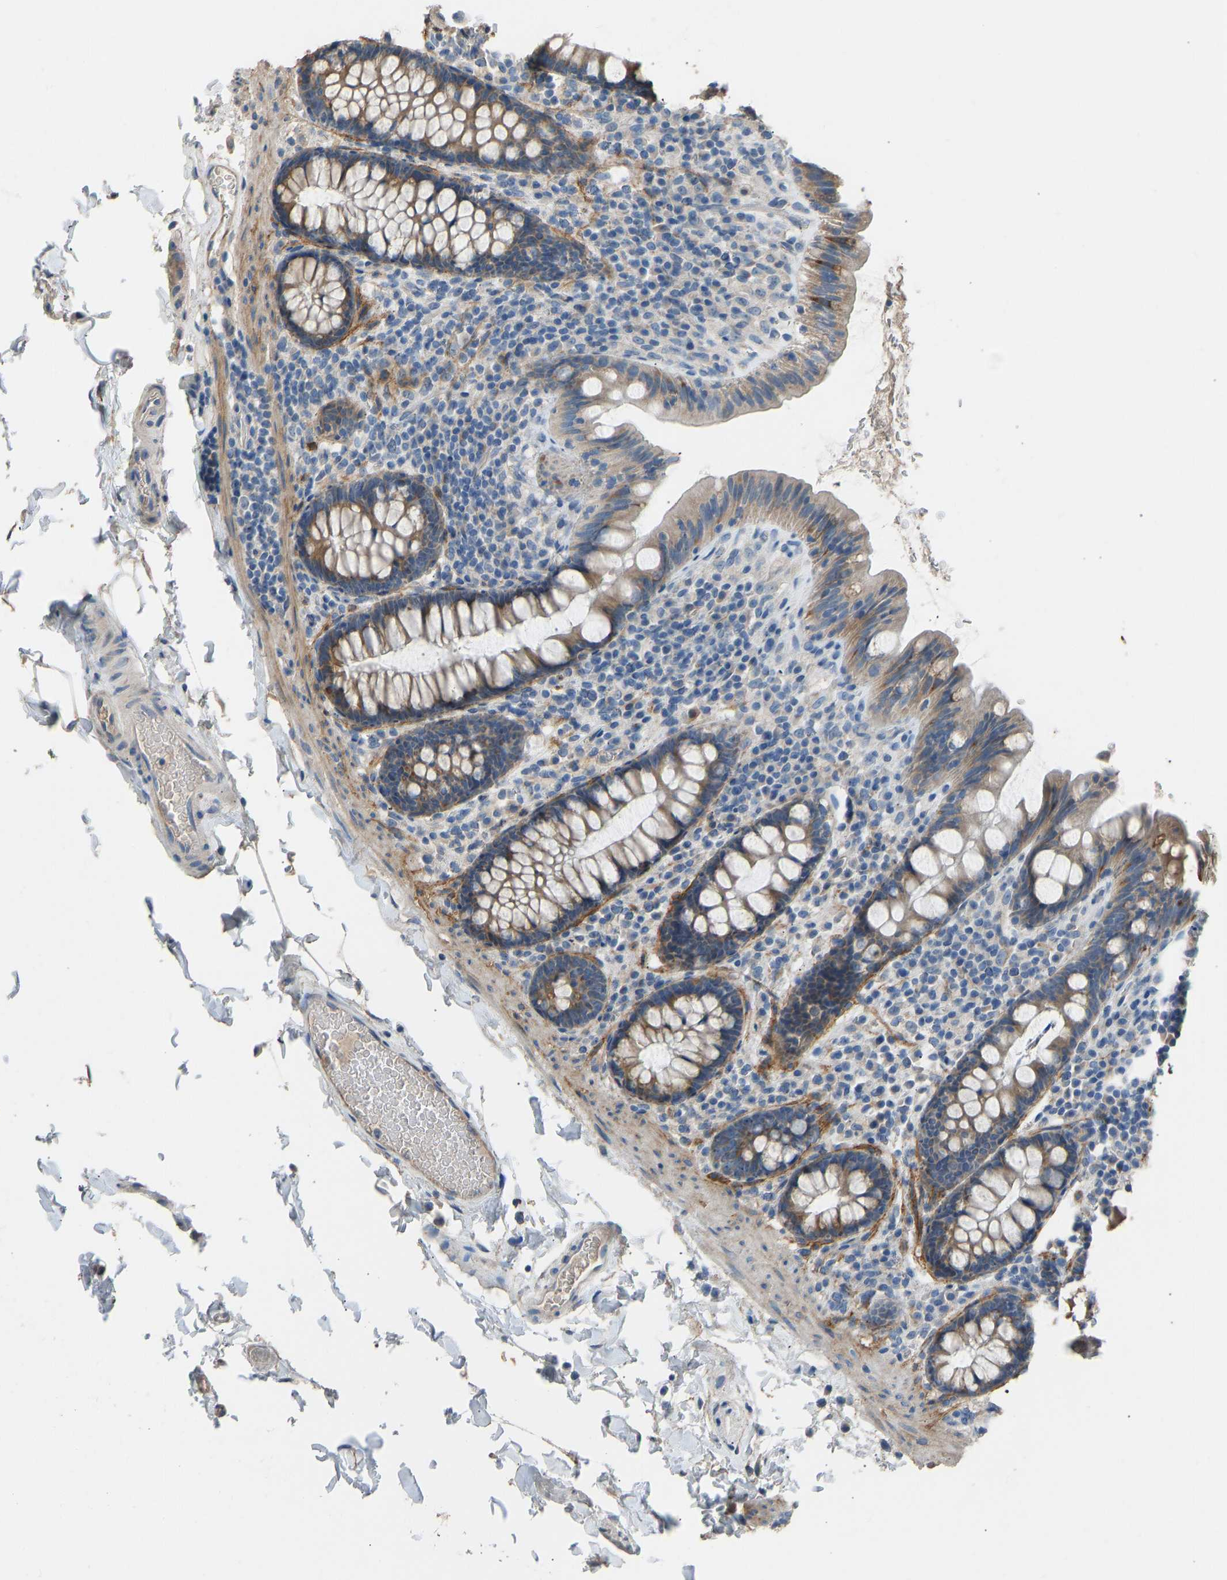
{"staining": {"intensity": "negative", "quantity": "none", "location": "none"}, "tissue": "colon", "cell_type": "Endothelial cells", "image_type": "normal", "snomed": [{"axis": "morphology", "description": "Normal tissue, NOS"}, {"axis": "topography", "description": "Colon"}], "caption": "DAB (3,3'-diaminobenzidine) immunohistochemical staining of benign colon exhibits no significant expression in endothelial cells.", "gene": "TGFBR3", "patient": {"sex": "female", "age": 80}}